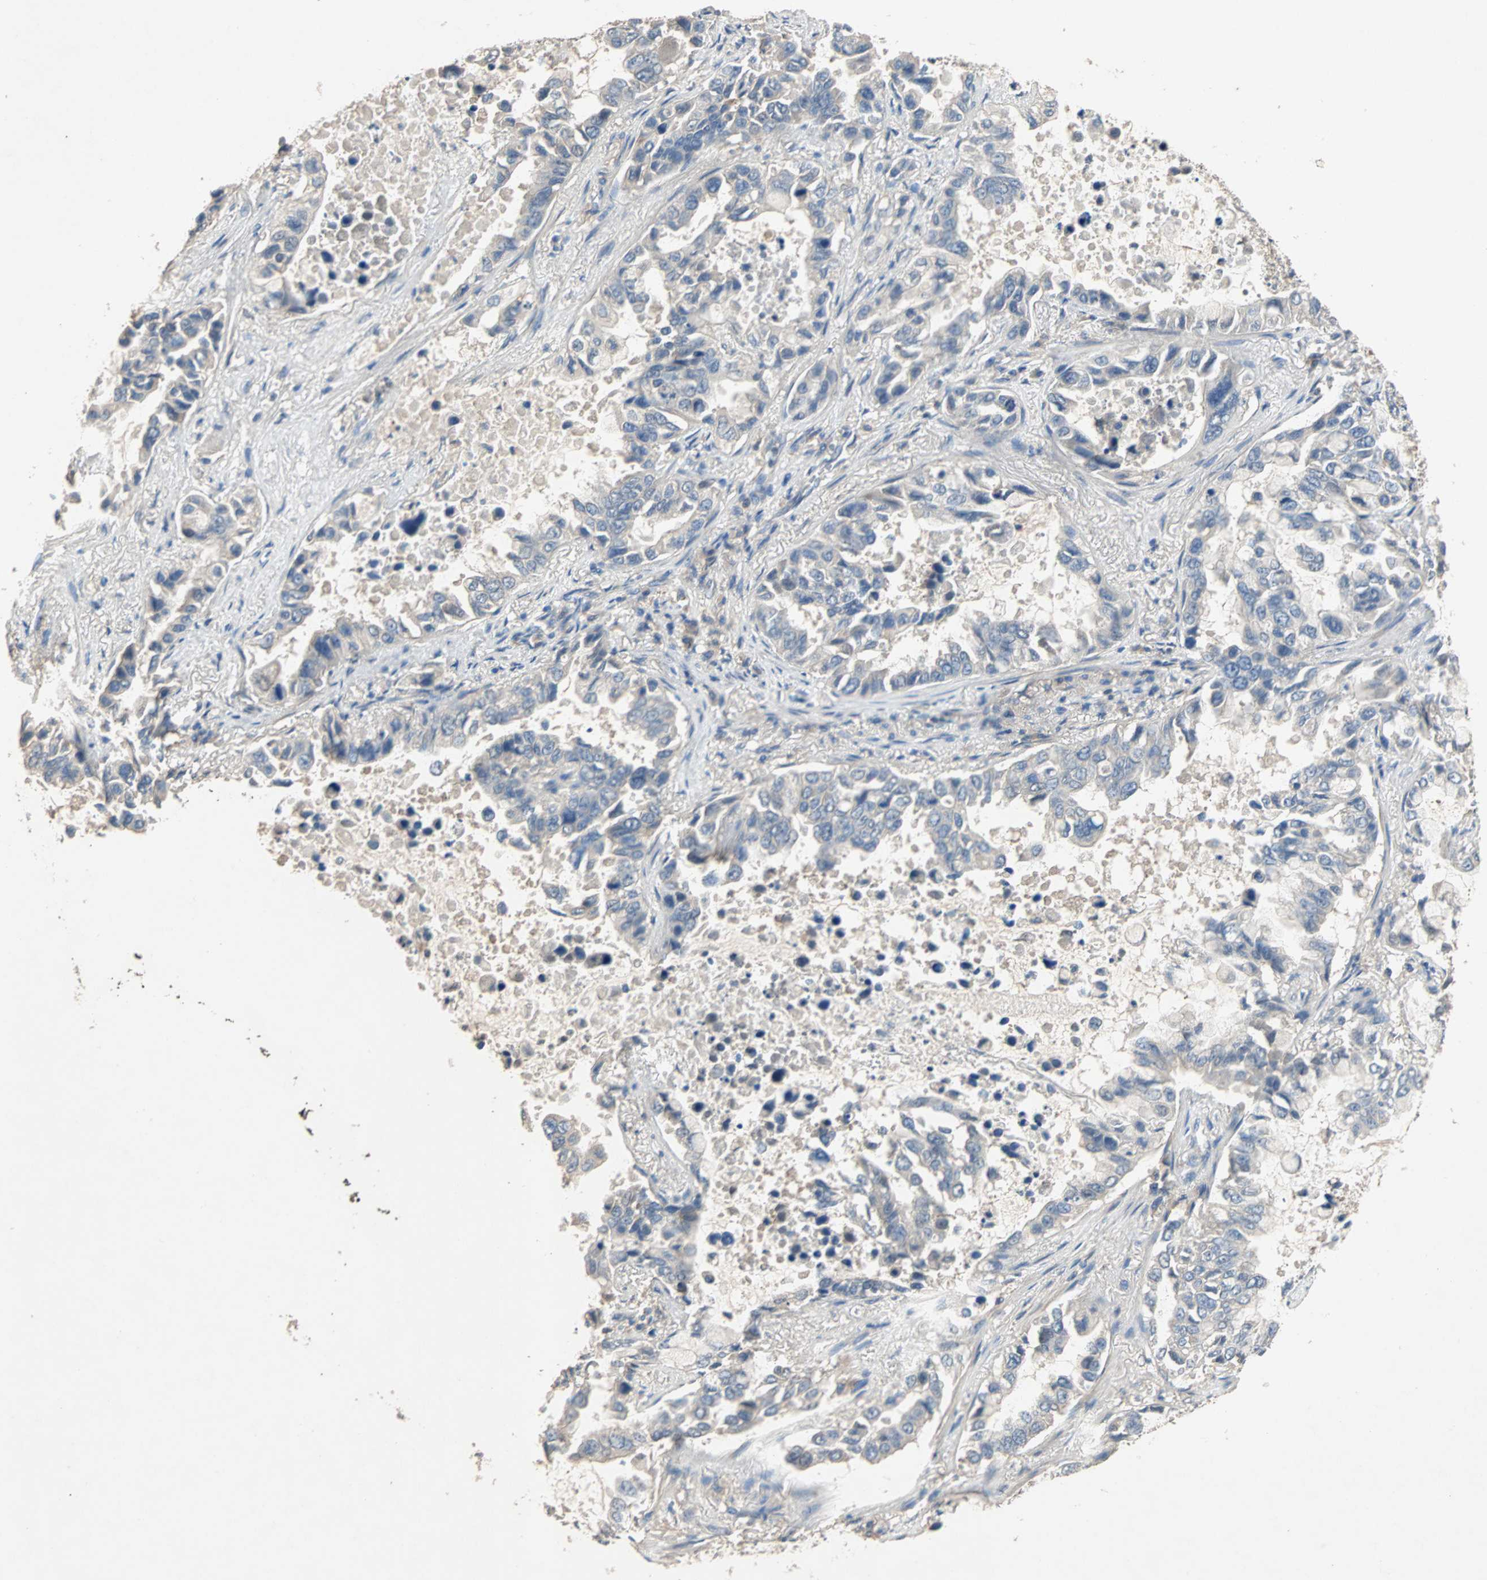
{"staining": {"intensity": "weak", "quantity": "<25%", "location": "cytoplasmic/membranous"}, "tissue": "lung cancer", "cell_type": "Tumor cells", "image_type": "cancer", "snomed": [{"axis": "morphology", "description": "Adenocarcinoma, NOS"}, {"axis": "topography", "description": "Lung"}], "caption": "This is a histopathology image of IHC staining of lung adenocarcinoma, which shows no staining in tumor cells.", "gene": "ADAP1", "patient": {"sex": "male", "age": 64}}